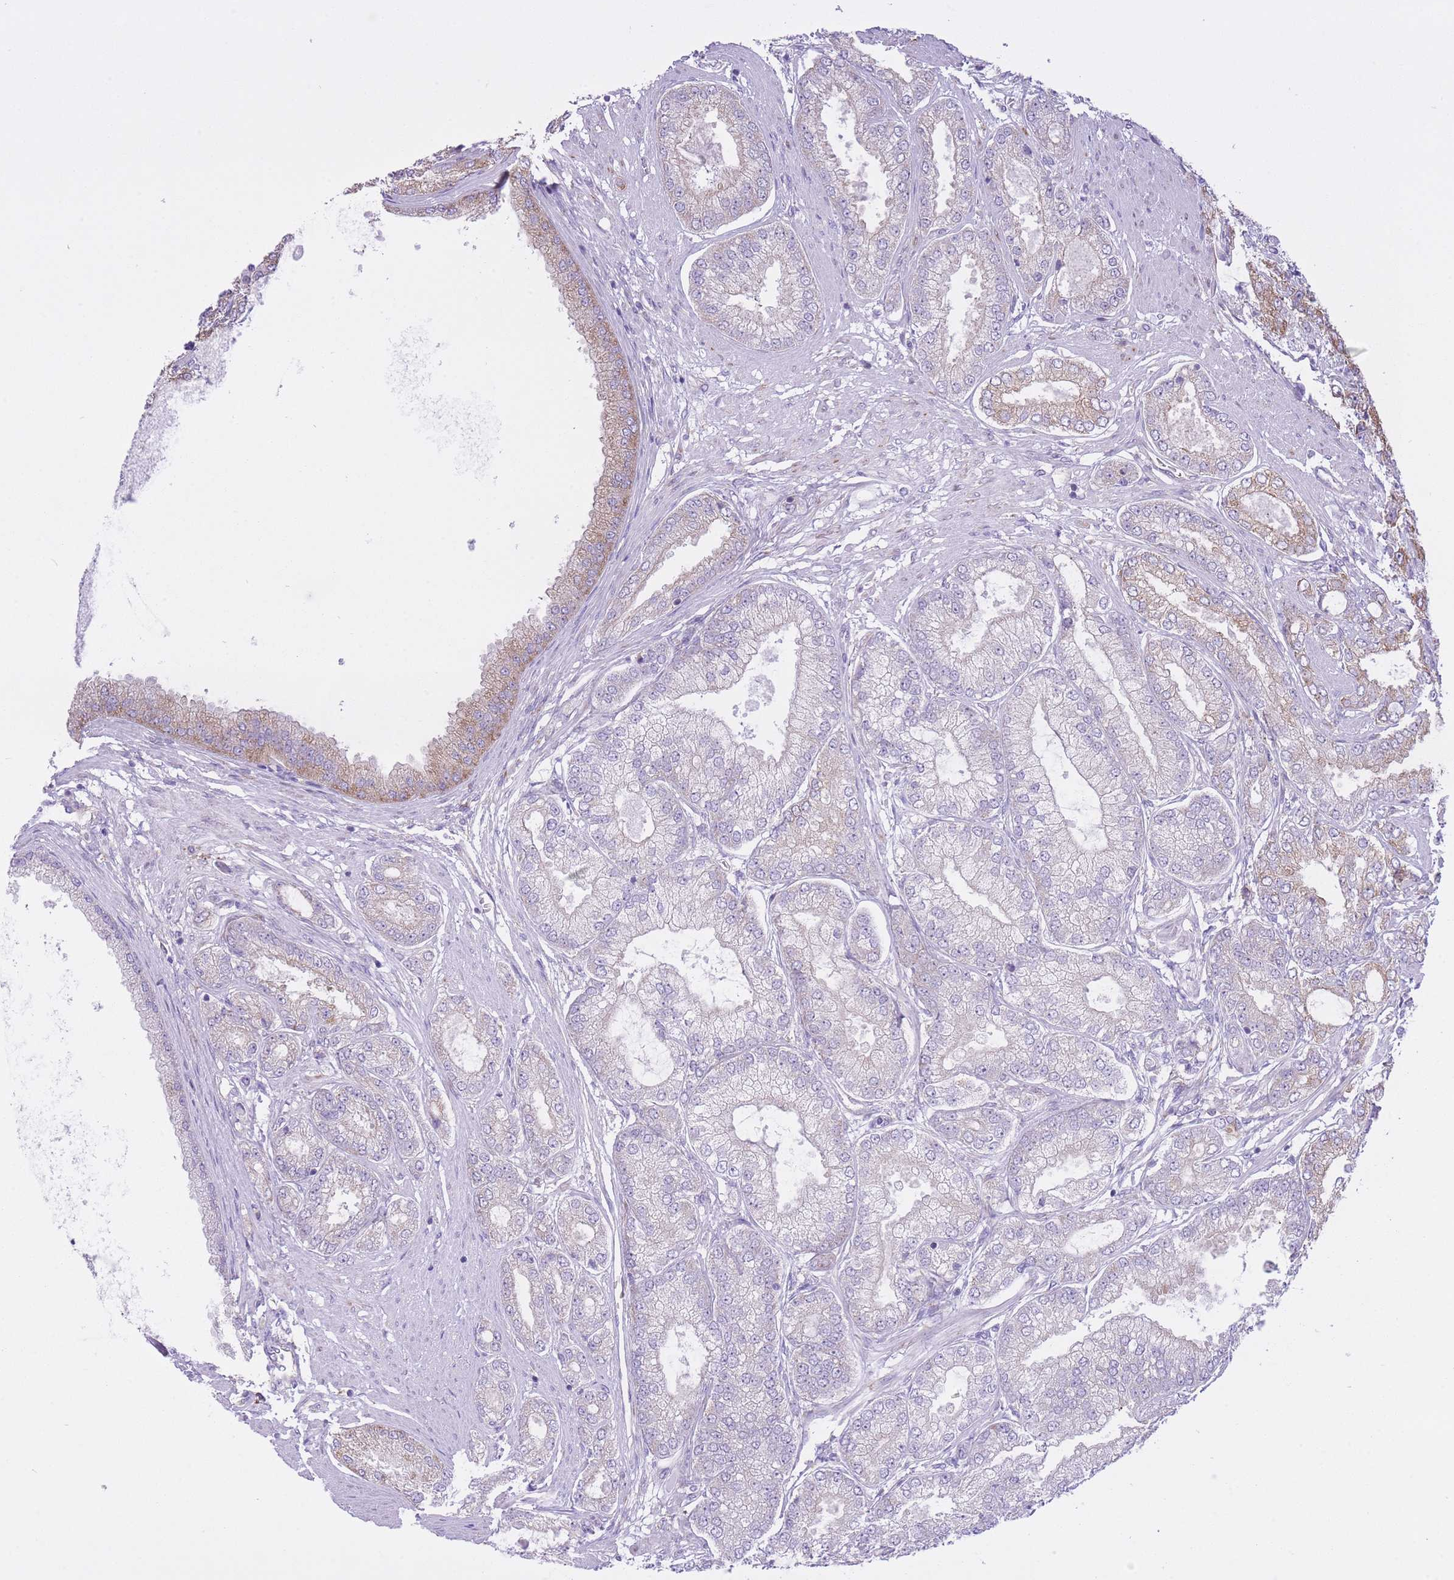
{"staining": {"intensity": "moderate", "quantity": "<25%", "location": "cytoplasmic/membranous"}, "tissue": "prostate cancer", "cell_type": "Tumor cells", "image_type": "cancer", "snomed": [{"axis": "morphology", "description": "Adenocarcinoma, High grade"}, {"axis": "topography", "description": "Prostate"}], "caption": "The immunohistochemical stain highlights moderate cytoplasmic/membranous positivity in tumor cells of prostate cancer tissue.", "gene": "ZNF501", "patient": {"sex": "male", "age": 71}}